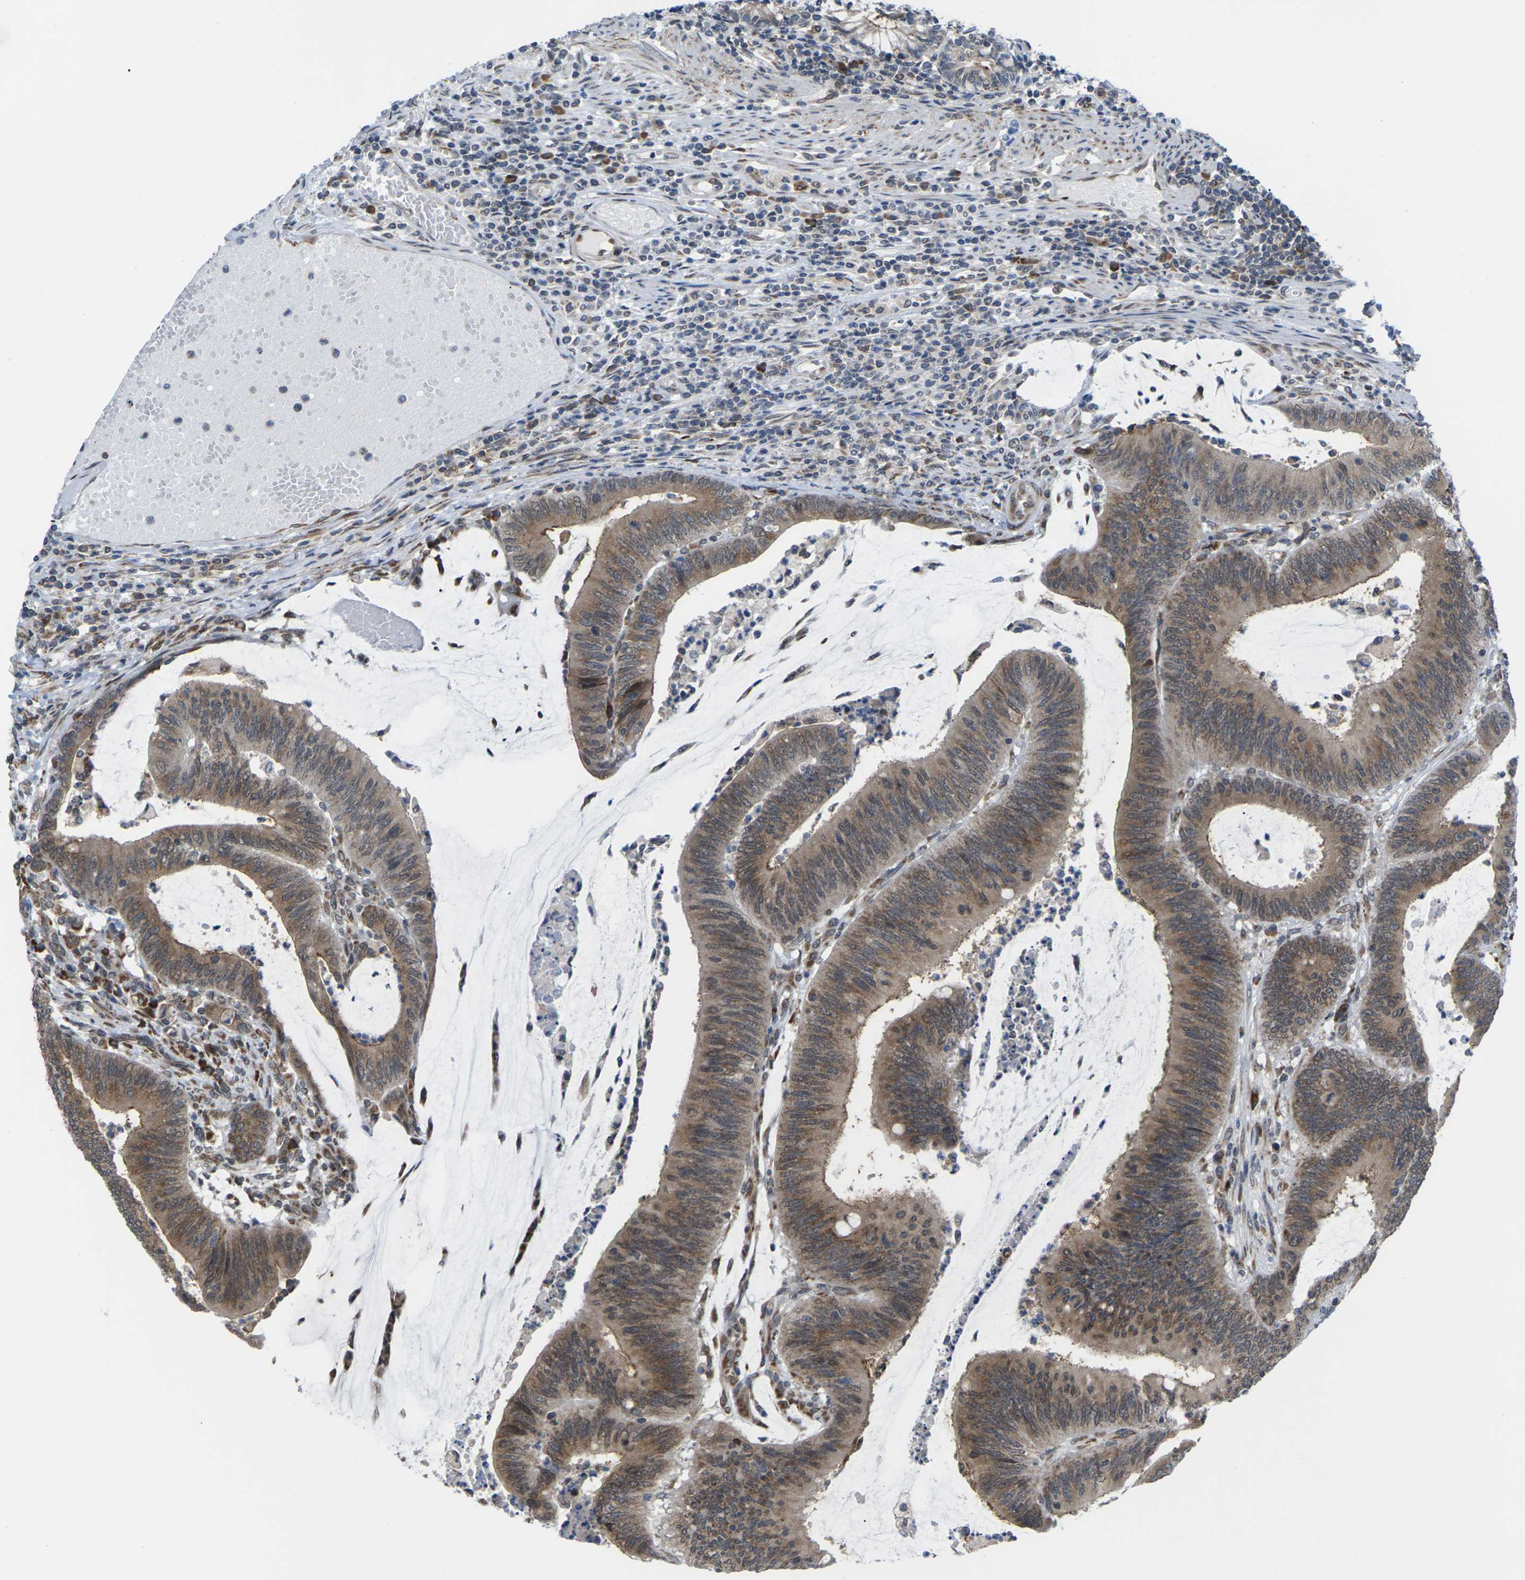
{"staining": {"intensity": "moderate", "quantity": ">75%", "location": "cytoplasmic/membranous"}, "tissue": "colorectal cancer", "cell_type": "Tumor cells", "image_type": "cancer", "snomed": [{"axis": "morphology", "description": "Adenocarcinoma, NOS"}, {"axis": "topography", "description": "Rectum"}], "caption": "Colorectal cancer (adenocarcinoma) stained for a protein demonstrates moderate cytoplasmic/membranous positivity in tumor cells.", "gene": "PDZK1IP1", "patient": {"sex": "female", "age": 66}}